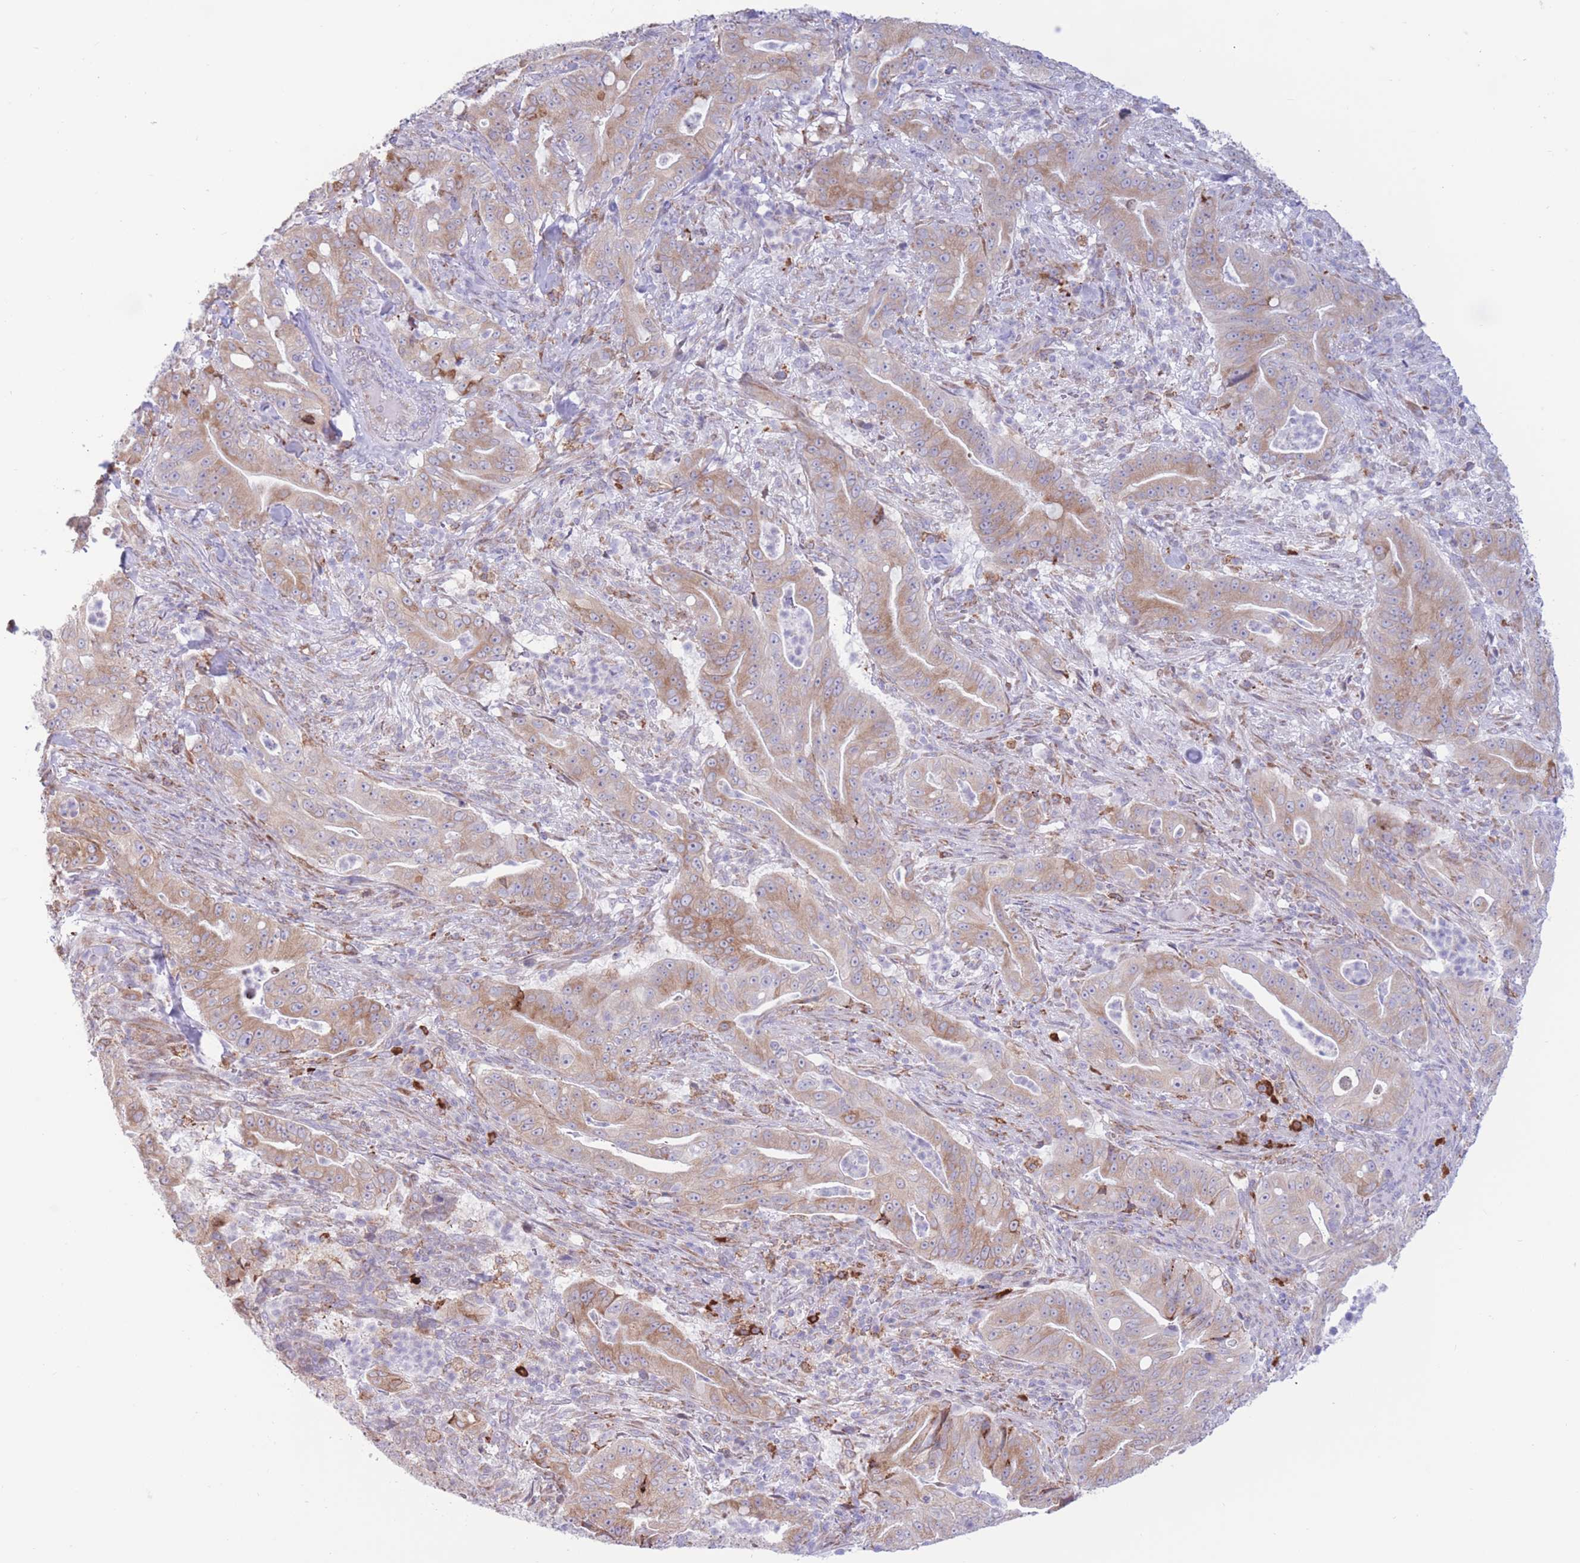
{"staining": {"intensity": "moderate", "quantity": "25%-75%", "location": "cytoplasmic/membranous"}, "tissue": "pancreatic cancer", "cell_type": "Tumor cells", "image_type": "cancer", "snomed": [{"axis": "morphology", "description": "Adenocarcinoma, NOS"}, {"axis": "topography", "description": "Pancreas"}], "caption": "DAB (3,3'-diaminobenzidine) immunohistochemical staining of pancreatic cancer exhibits moderate cytoplasmic/membranous protein positivity in about 25%-75% of tumor cells.", "gene": "MYDGF", "patient": {"sex": "male", "age": 71}}